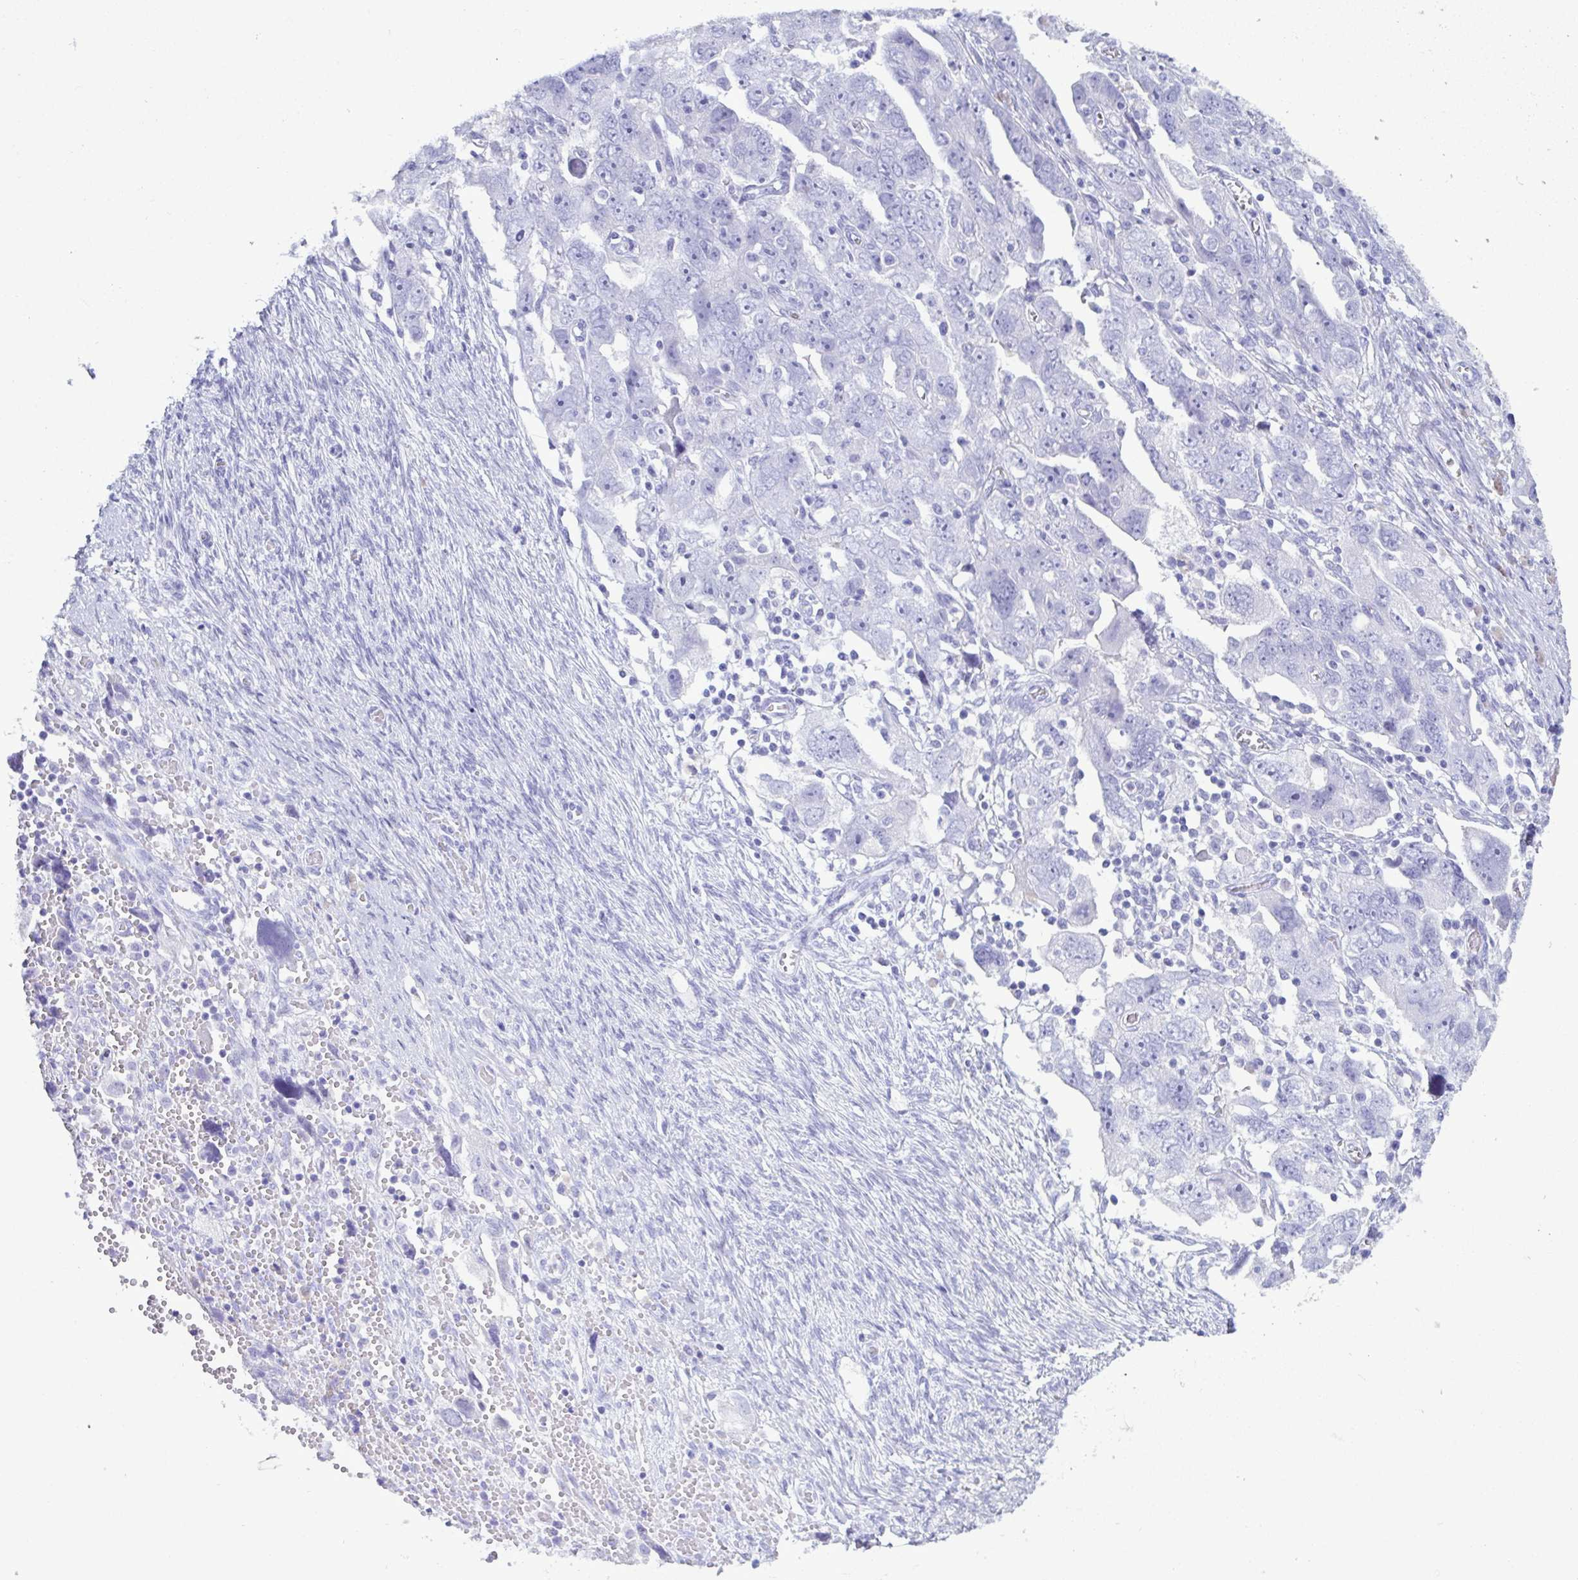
{"staining": {"intensity": "negative", "quantity": "none", "location": "none"}, "tissue": "ovarian cancer", "cell_type": "Tumor cells", "image_type": "cancer", "snomed": [{"axis": "morphology", "description": "Carcinoma, NOS"}, {"axis": "morphology", "description": "Cystadenocarcinoma, serous, NOS"}, {"axis": "topography", "description": "Ovary"}], "caption": "The immunohistochemistry image has no significant positivity in tumor cells of carcinoma (ovarian) tissue.", "gene": "LTF", "patient": {"sex": "female", "age": 69}}